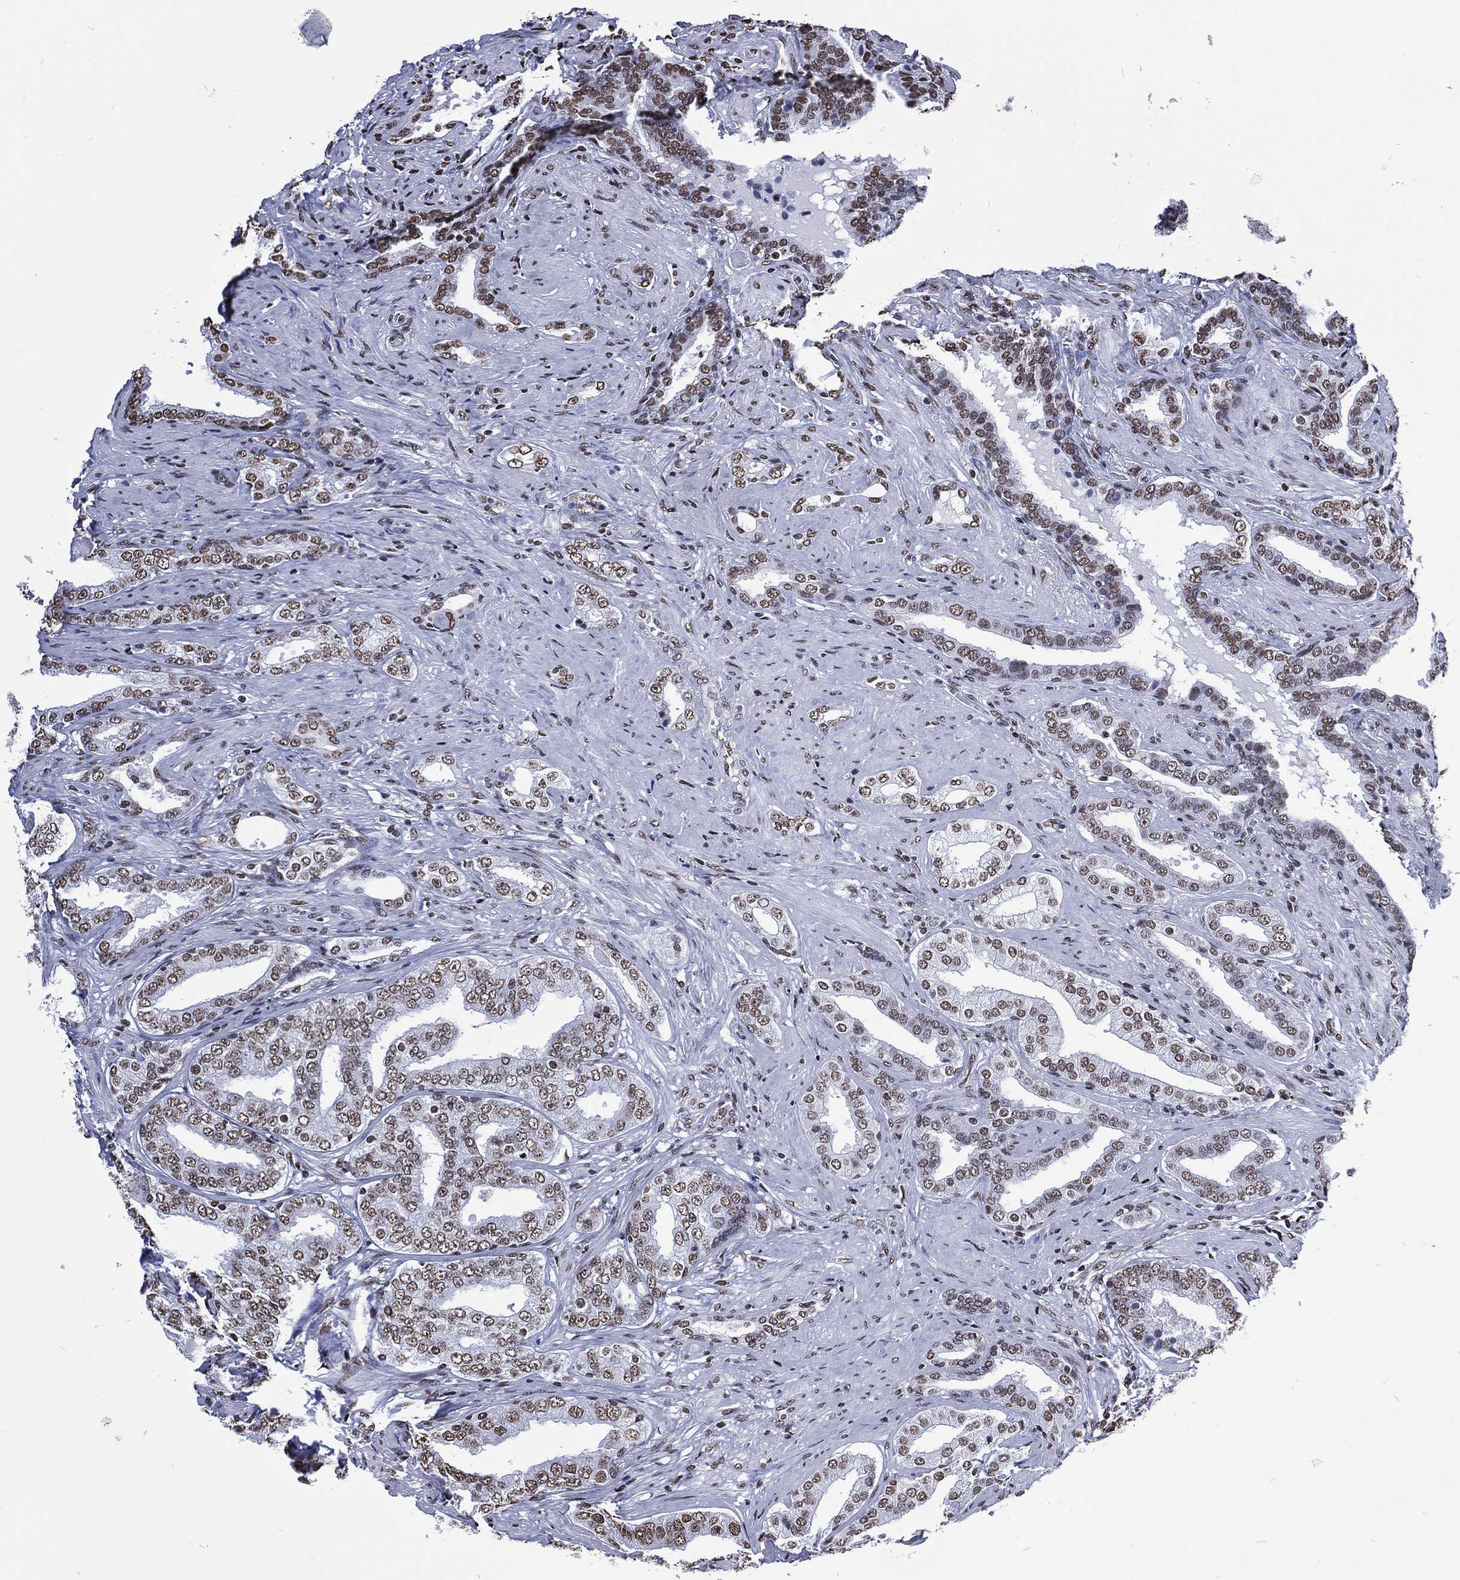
{"staining": {"intensity": "weak", "quantity": ">75%", "location": "nuclear"}, "tissue": "prostate cancer", "cell_type": "Tumor cells", "image_type": "cancer", "snomed": [{"axis": "morphology", "description": "Adenocarcinoma, Low grade"}, {"axis": "topography", "description": "Prostate and seminal vesicle, NOS"}], "caption": "Prostate cancer stained with immunohistochemistry (IHC) shows weak nuclear expression in approximately >75% of tumor cells. Immunohistochemistry stains the protein in brown and the nuclei are stained blue.", "gene": "RETREG2", "patient": {"sex": "male", "age": 61}}